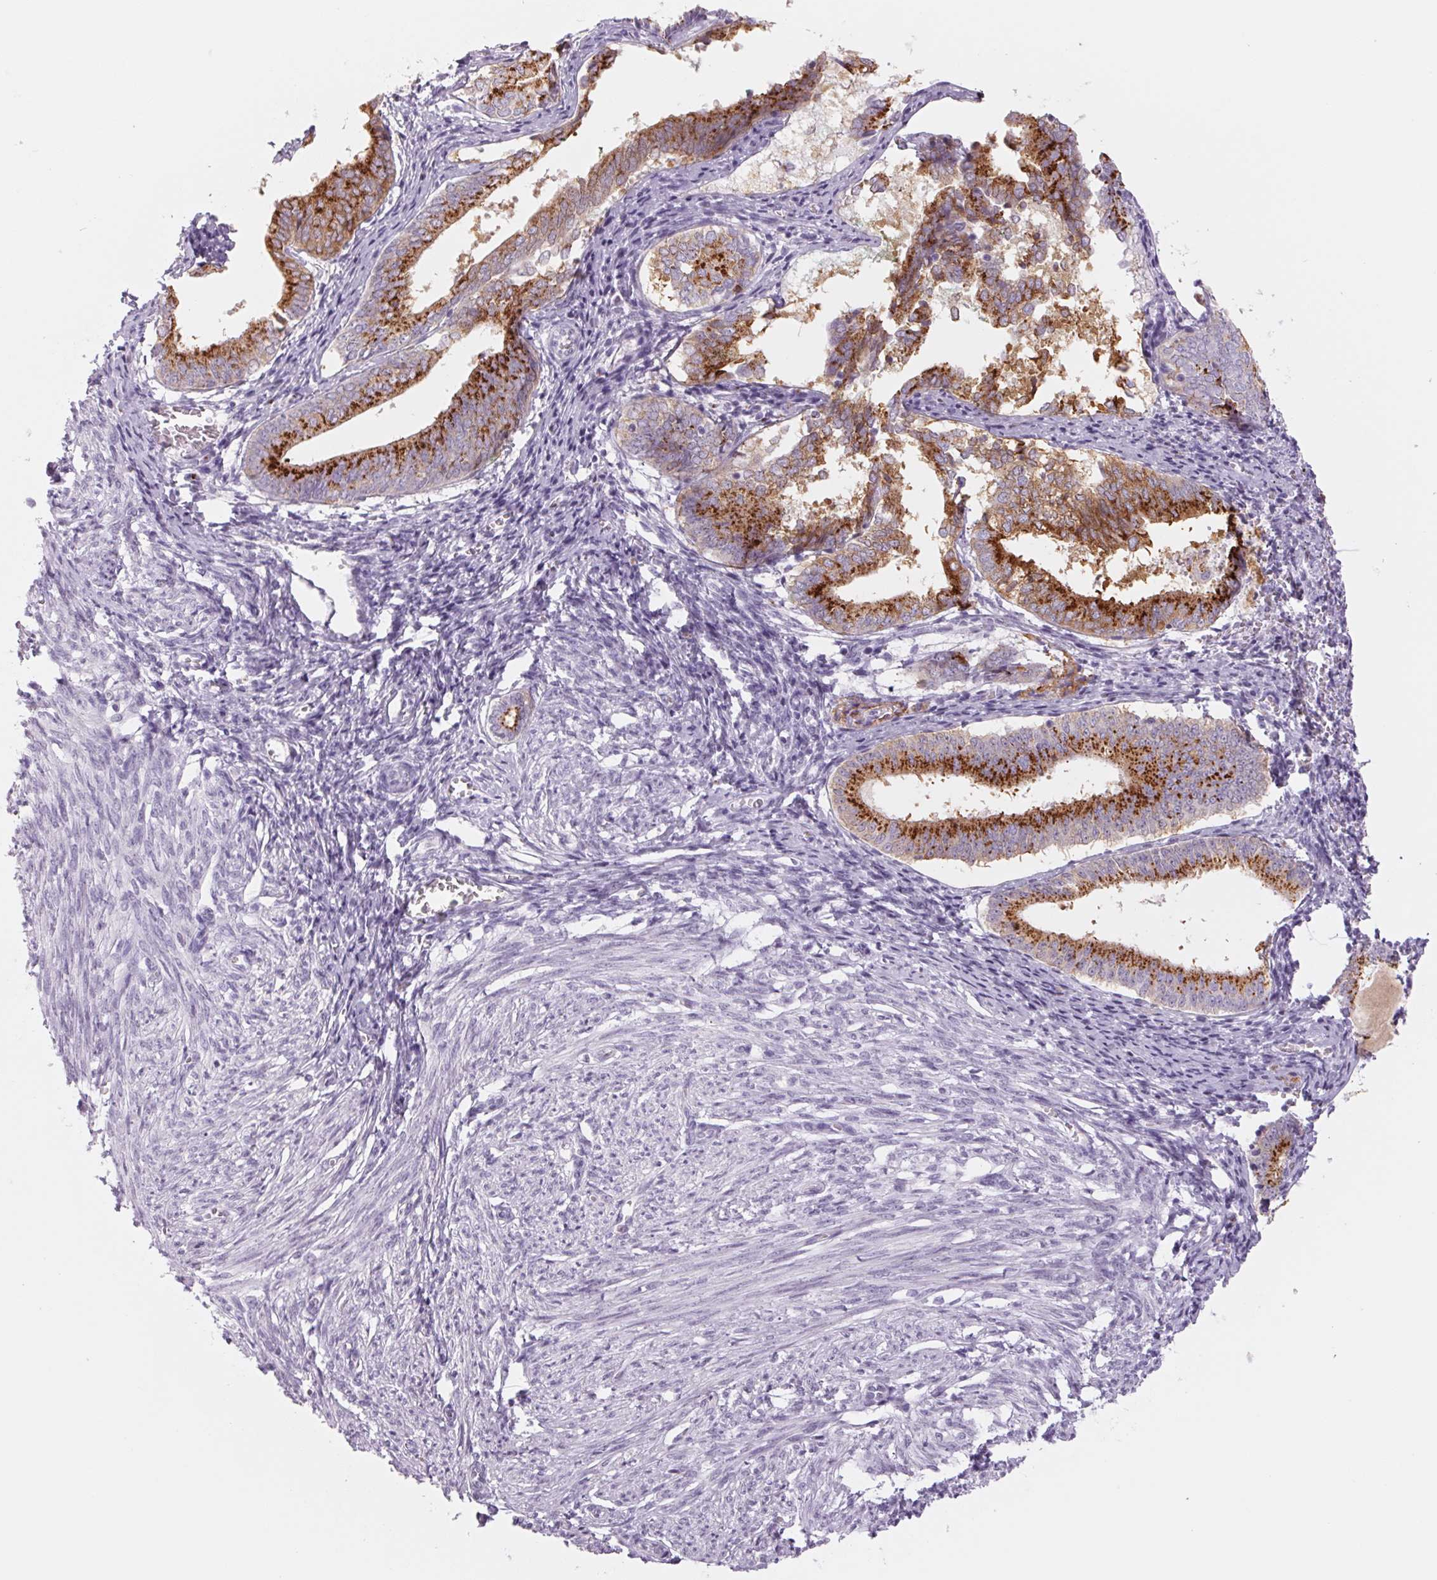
{"staining": {"intensity": "negative", "quantity": "none", "location": "none"}, "tissue": "endometrium", "cell_type": "Cells in endometrial stroma", "image_type": "normal", "snomed": [{"axis": "morphology", "description": "Normal tissue, NOS"}, {"axis": "topography", "description": "Endometrium"}], "caption": "Cells in endometrial stroma show no significant protein expression in benign endometrium.", "gene": "GALNT7", "patient": {"sex": "female", "age": 50}}